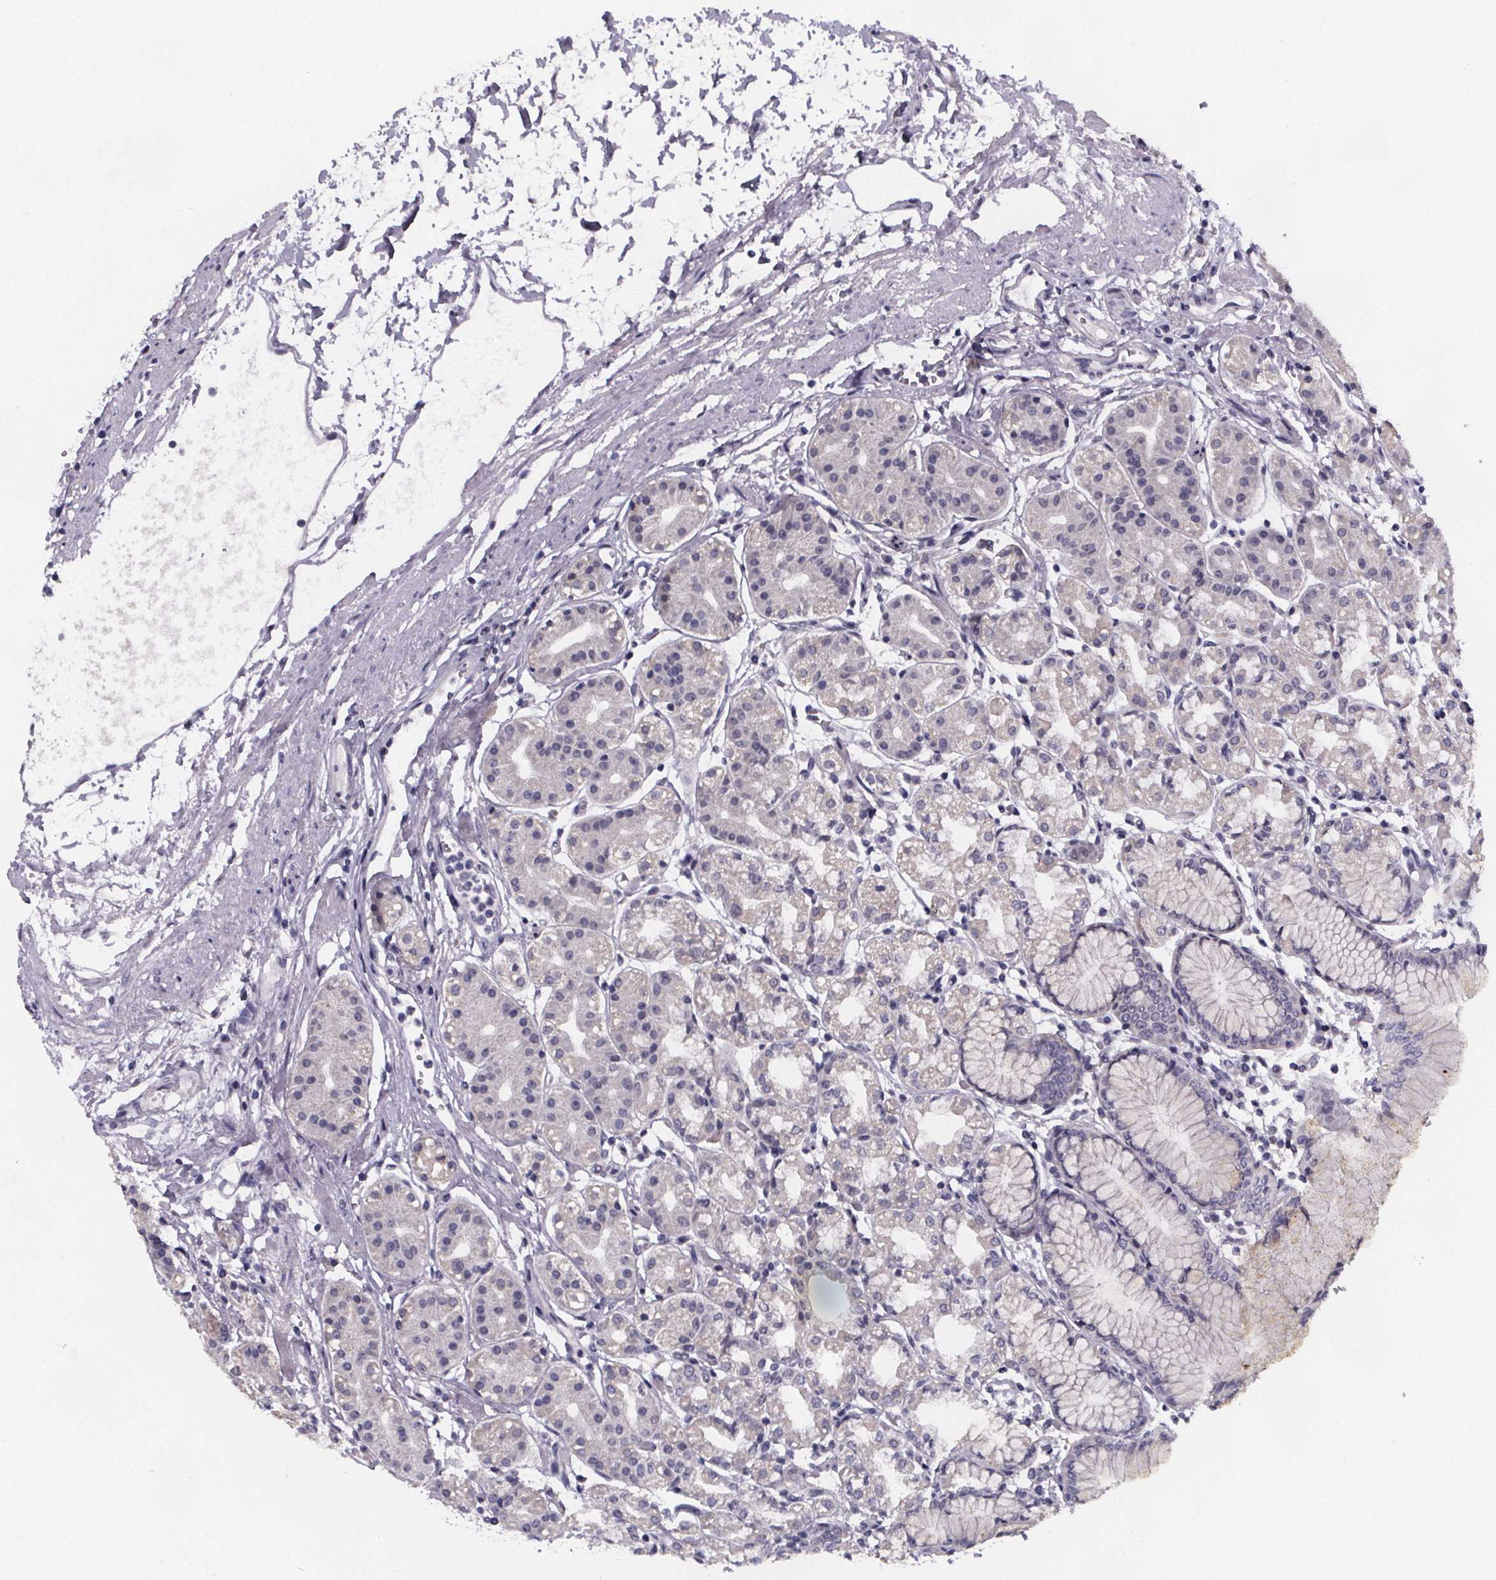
{"staining": {"intensity": "negative", "quantity": "none", "location": "none"}, "tissue": "stomach", "cell_type": "Glandular cells", "image_type": "normal", "snomed": [{"axis": "morphology", "description": "Normal tissue, NOS"}, {"axis": "topography", "description": "Skeletal muscle"}, {"axis": "topography", "description": "Stomach"}], "caption": "The histopathology image reveals no staining of glandular cells in normal stomach.", "gene": "PAH", "patient": {"sex": "female", "age": 57}}